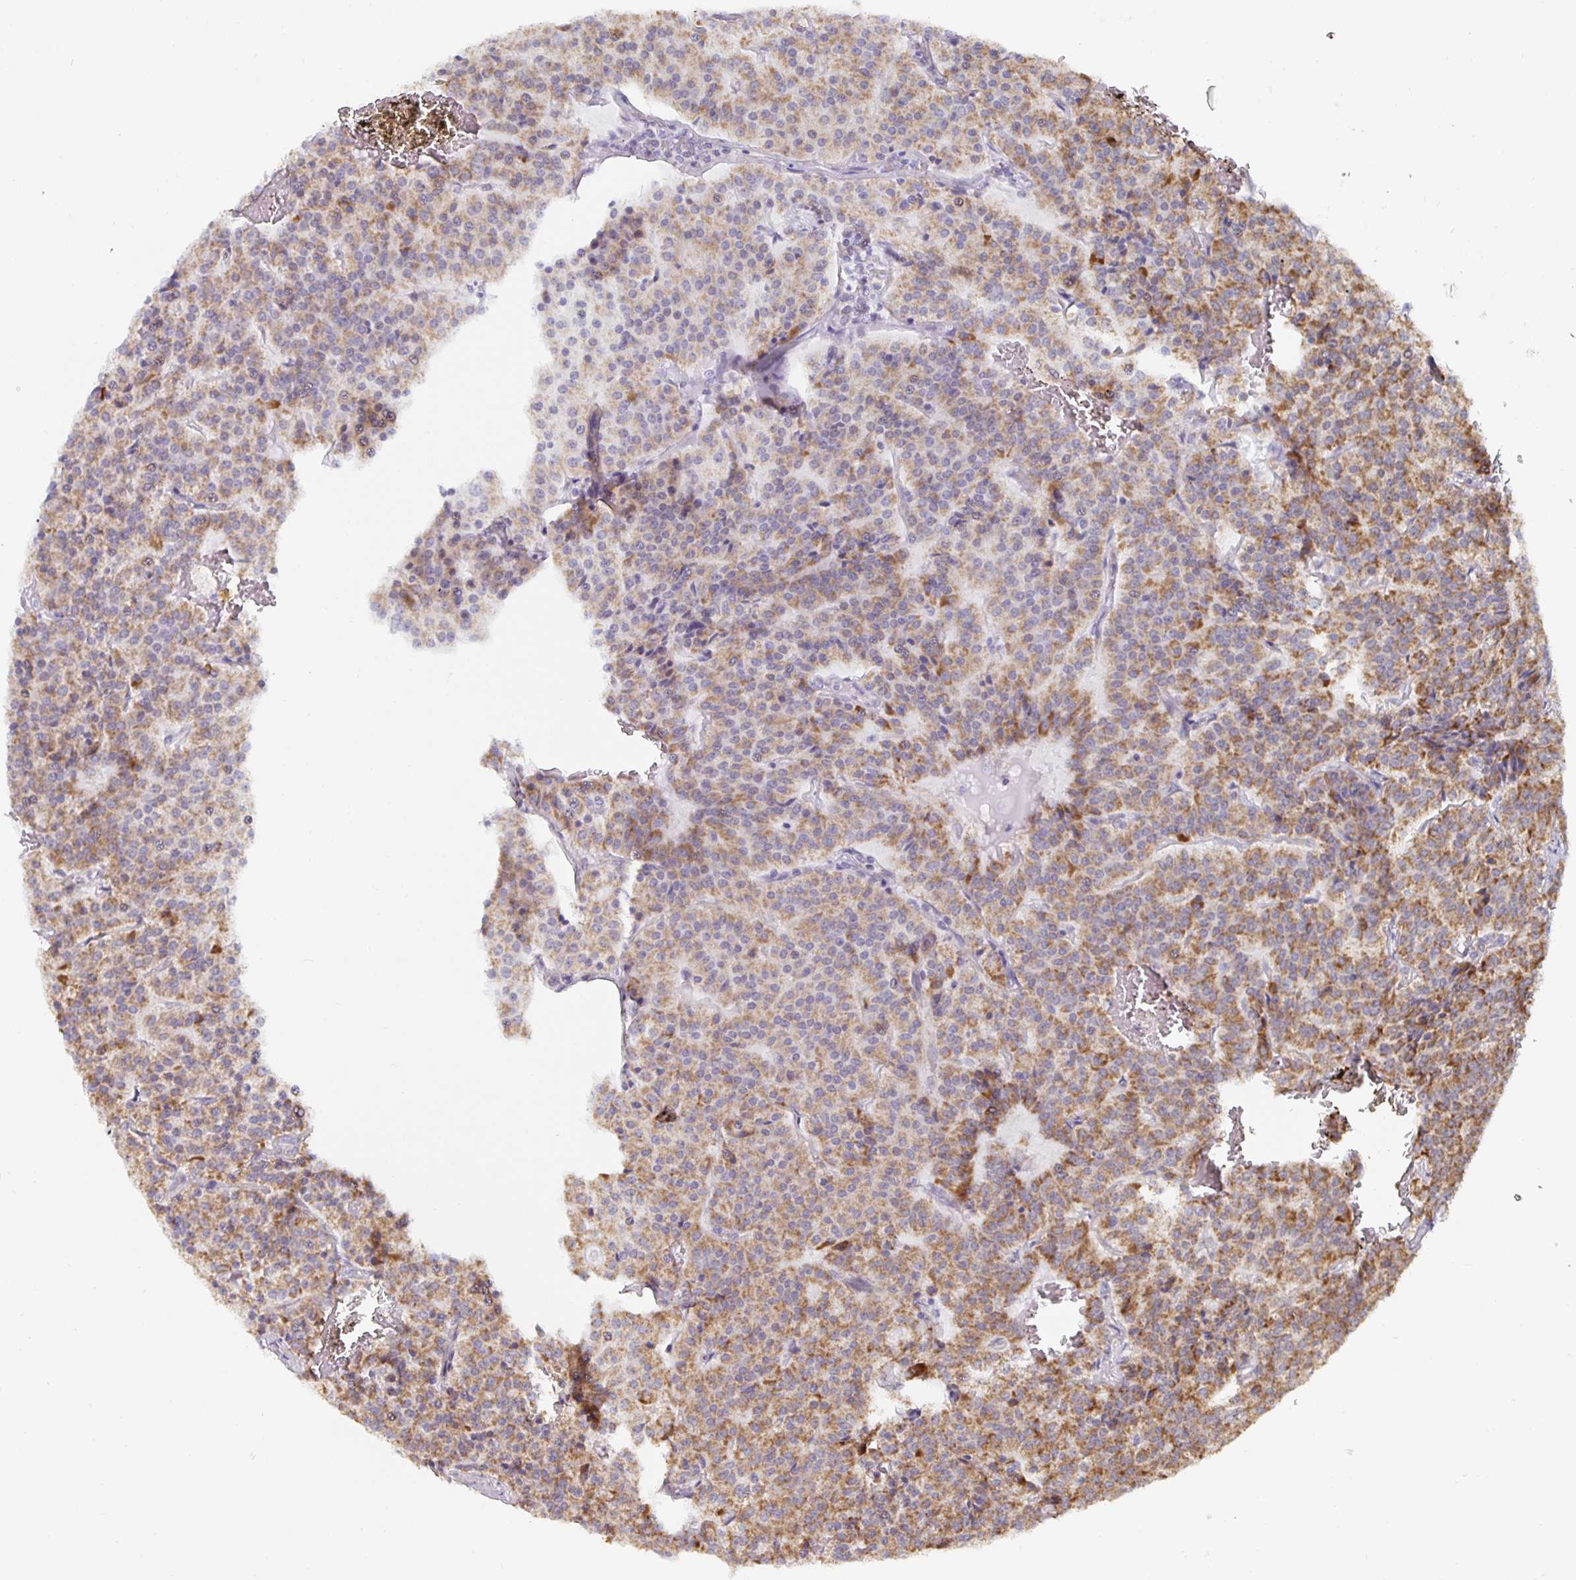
{"staining": {"intensity": "moderate", "quantity": ">75%", "location": "cytoplasmic/membranous"}, "tissue": "carcinoid", "cell_type": "Tumor cells", "image_type": "cancer", "snomed": [{"axis": "morphology", "description": "Carcinoid, malignant, NOS"}, {"axis": "topography", "description": "Lung"}], "caption": "A brown stain highlights moderate cytoplasmic/membranous staining of a protein in human carcinoid (malignant) tumor cells.", "gene": "MRPL28", "patient": {"sex": "male", "age": 70}}